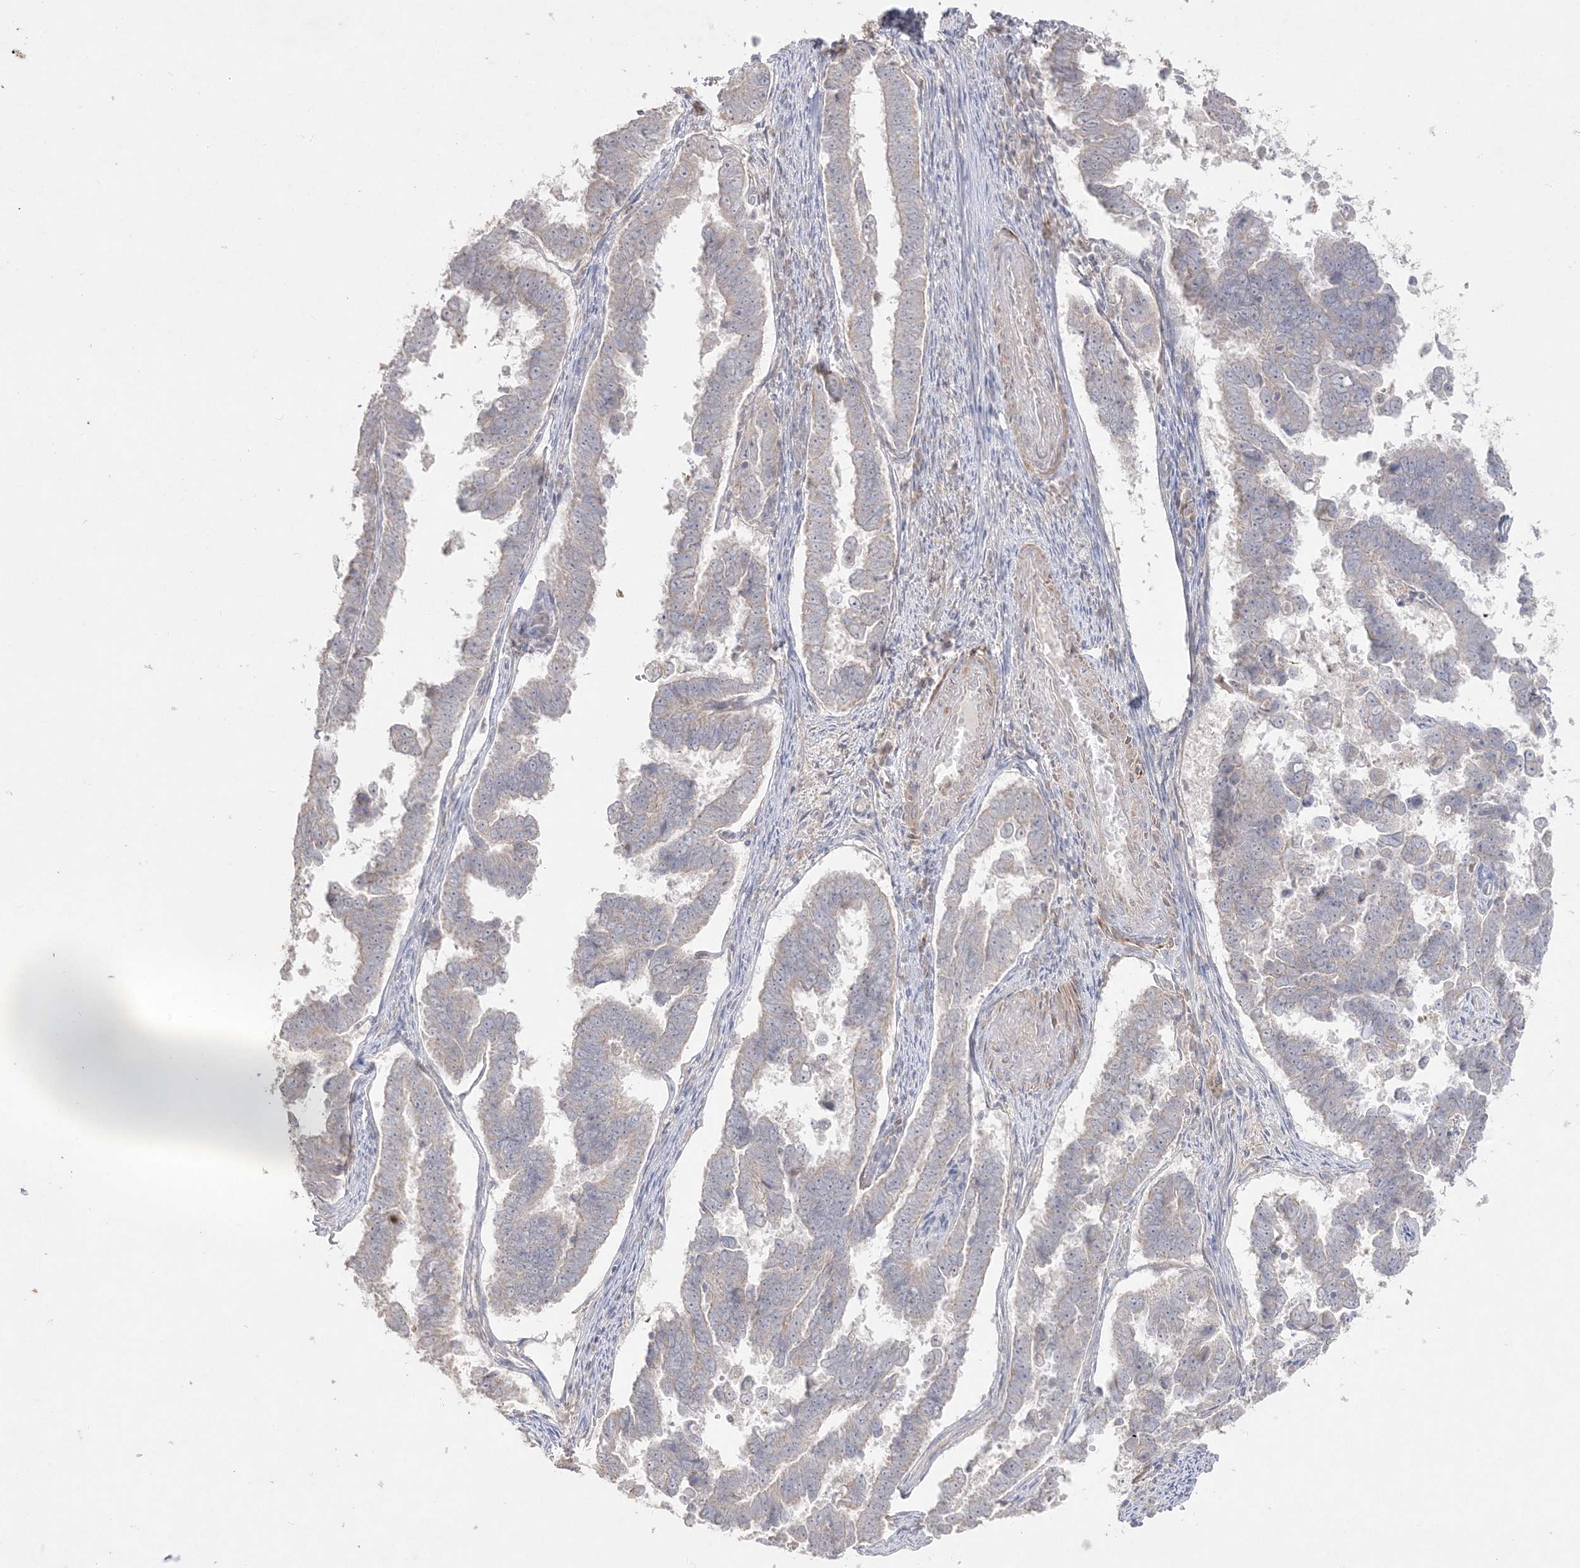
{"staining": {"intensity": "negative", "quantity": "none", "location": "none"}, "tissue": "endometrial cancer", "cell_type": "Tumor cells", "image_type": "cancer", "snomed": [{"axis": "morphology", "description": "Adenocarcinoma, NOS"}, {"axis": "topography", "description": "Endometrium"}], "caption": "Endometrial adenocarcinoma was stained to show a protein in brown. There is no significant positivity in tumor cells.", "gene": "SH3BP4", "patient": {"sex": "female", "age": 75}}